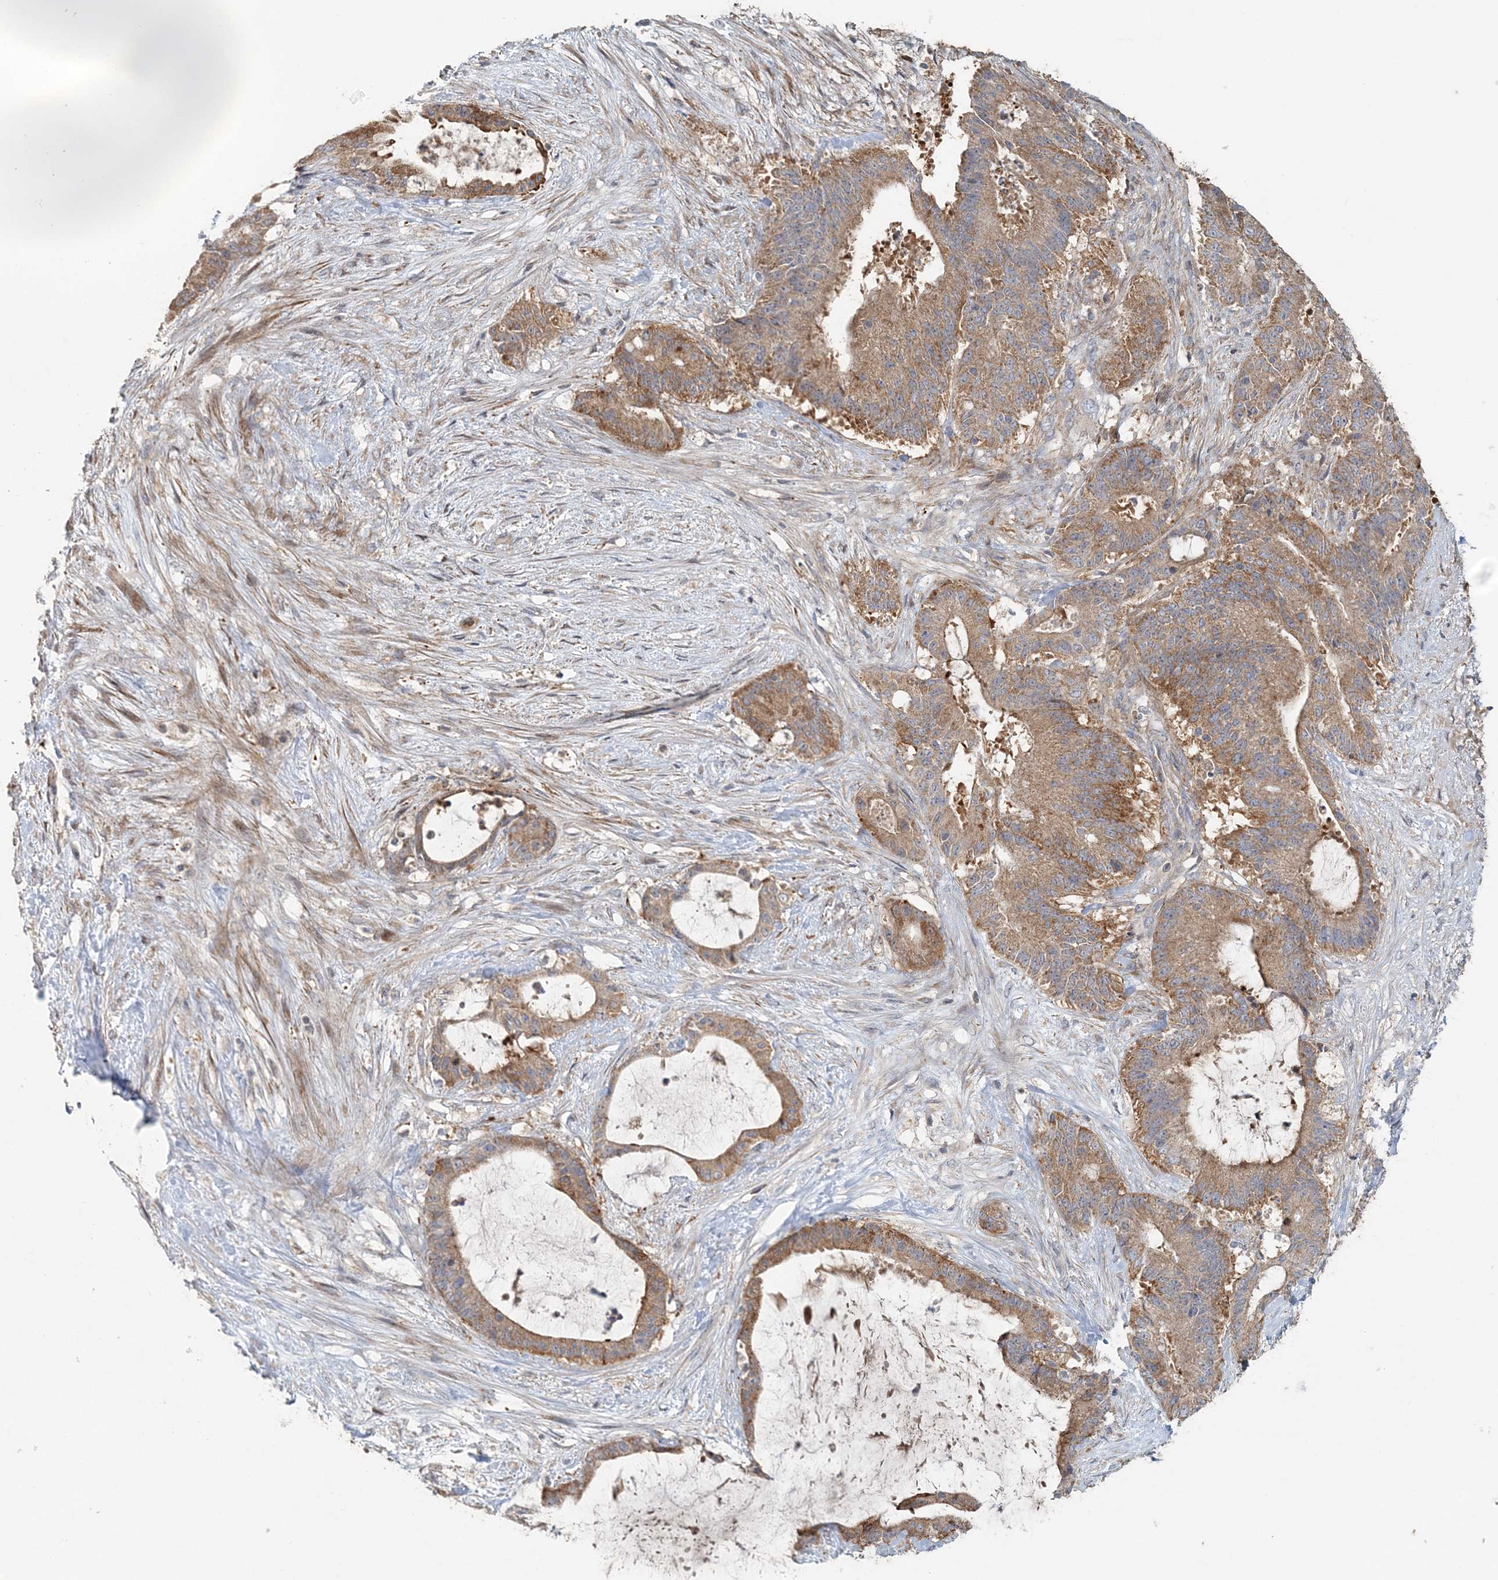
{"staining": {"intensity": "moderate", "quantity": ">75%", "location": "cytoplasmic/membranous"}, "tissue": "liver cancer", "cell_type": "Tumor cells", "image_type": "cancer", "snomed": [{"axis": "morphology", "description": "Normal tissue, NOS"}, {"axis": "morphology", "description": "Cholangiocarcinoma"}, {"axis": "topography", "description": "Liver"}, {"axis": "topography", "description": "Peripheral nerve tissue"}], "caption": "Protein staining displays moderate cytoplasmic/membranous staining in about >75% of tumor cells in liver cholangiocarcinoma.", "gene": "MMUT", "patient": {"sex": "female", "age": 73}}